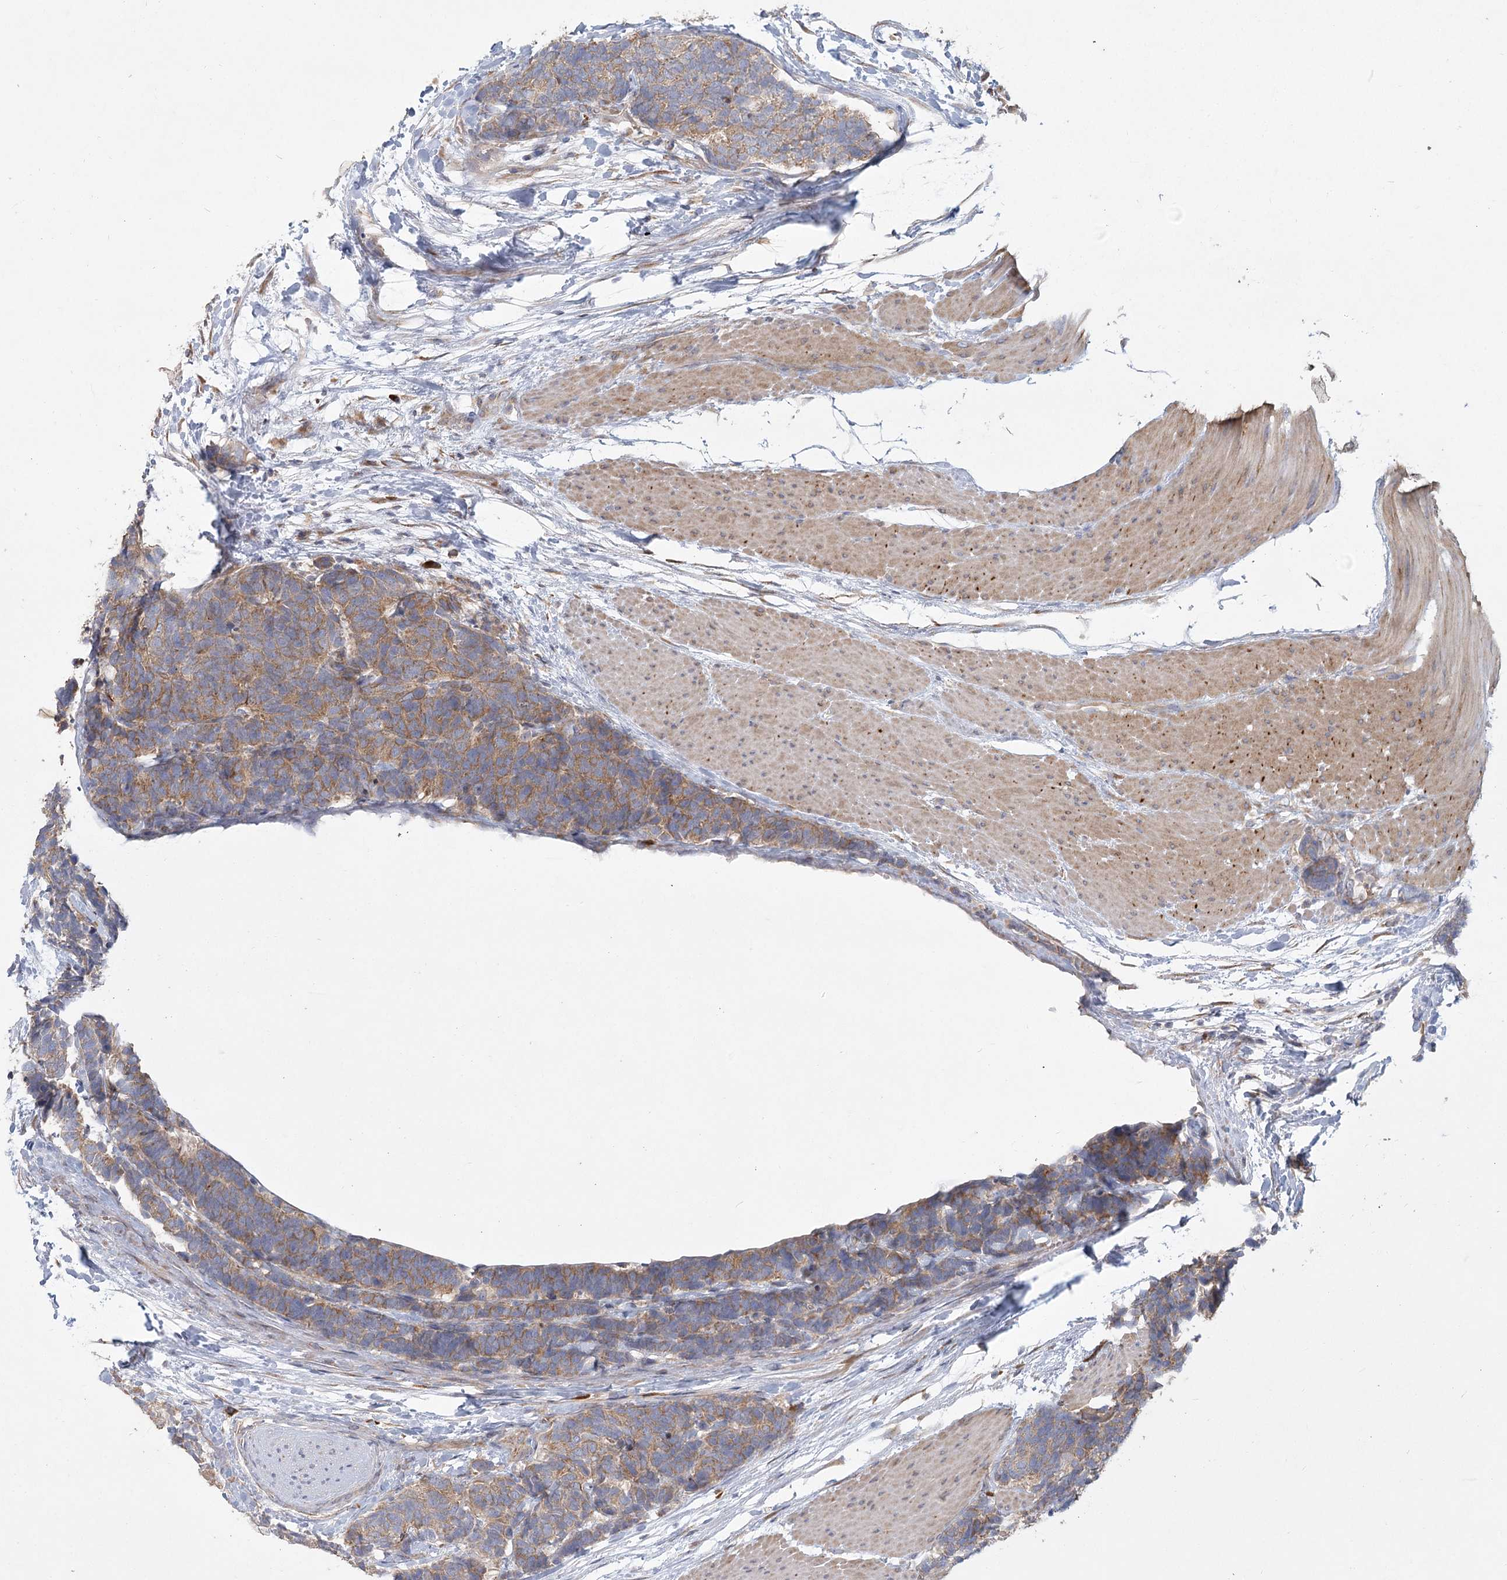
{"staining": {"intensity": "moderate", "quantity": ">75%", "location": "cytoplasmic/membranous"}, "tissue": "carcinoid", "cell_type": "Tumor cells", "image_type": "cancer", "snomed": [{"axis": "morphology", "description": "Carcinoma, NOS"}, {"axis": "morphology", "description": "Carcinoid, malignant, NOS"}, {"axis": "topography", "description": "Urinary bladder"}], "caption": "Carcinoma stained with a brown dye reveals moderate cytoplasmic/membranous positive staining in approximately >75% of tumor cells.", "gene": "CNTLN", "patient": {"sex": "male", "age": 57}}